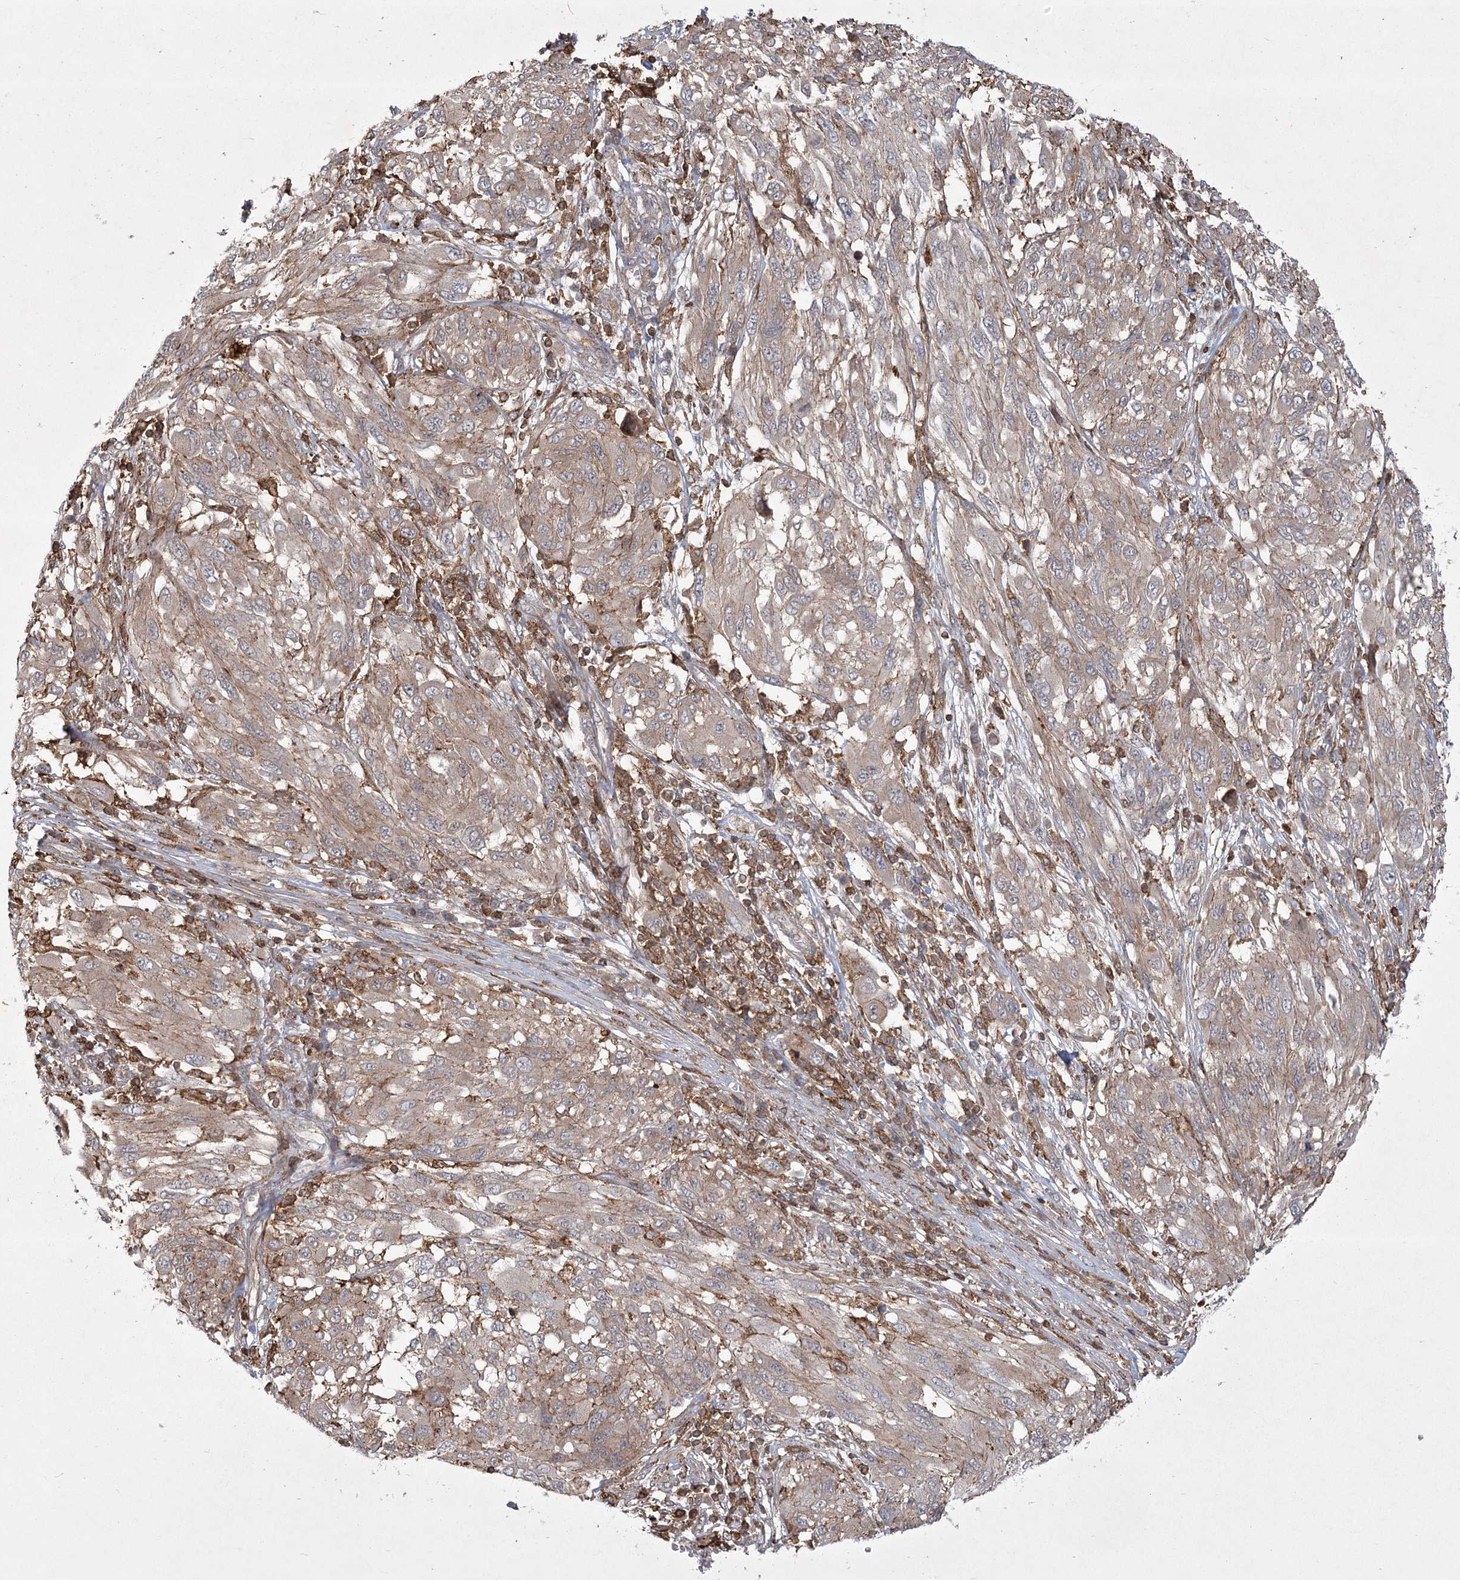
{"staining": {"intensity": "weak", "quantity": ">75%", "location": "cytoplasmic/membranous"}, "tissue": "melanoma", "cell_type": "Tumor cells", "image_type": "cancer", "snomed": [{"axis": "morphology", "description": "Malignant melanoma, NOS"}, {"axis": "topography", "description": "Skin"}], "caption": "Human melanoma stained with a brown dye displays weak cytoplasmic/membranous positive staining in approximately >75% of tumor cells.", "gene": "MEPE", "patient": {"sex": "female", "age": 91}}